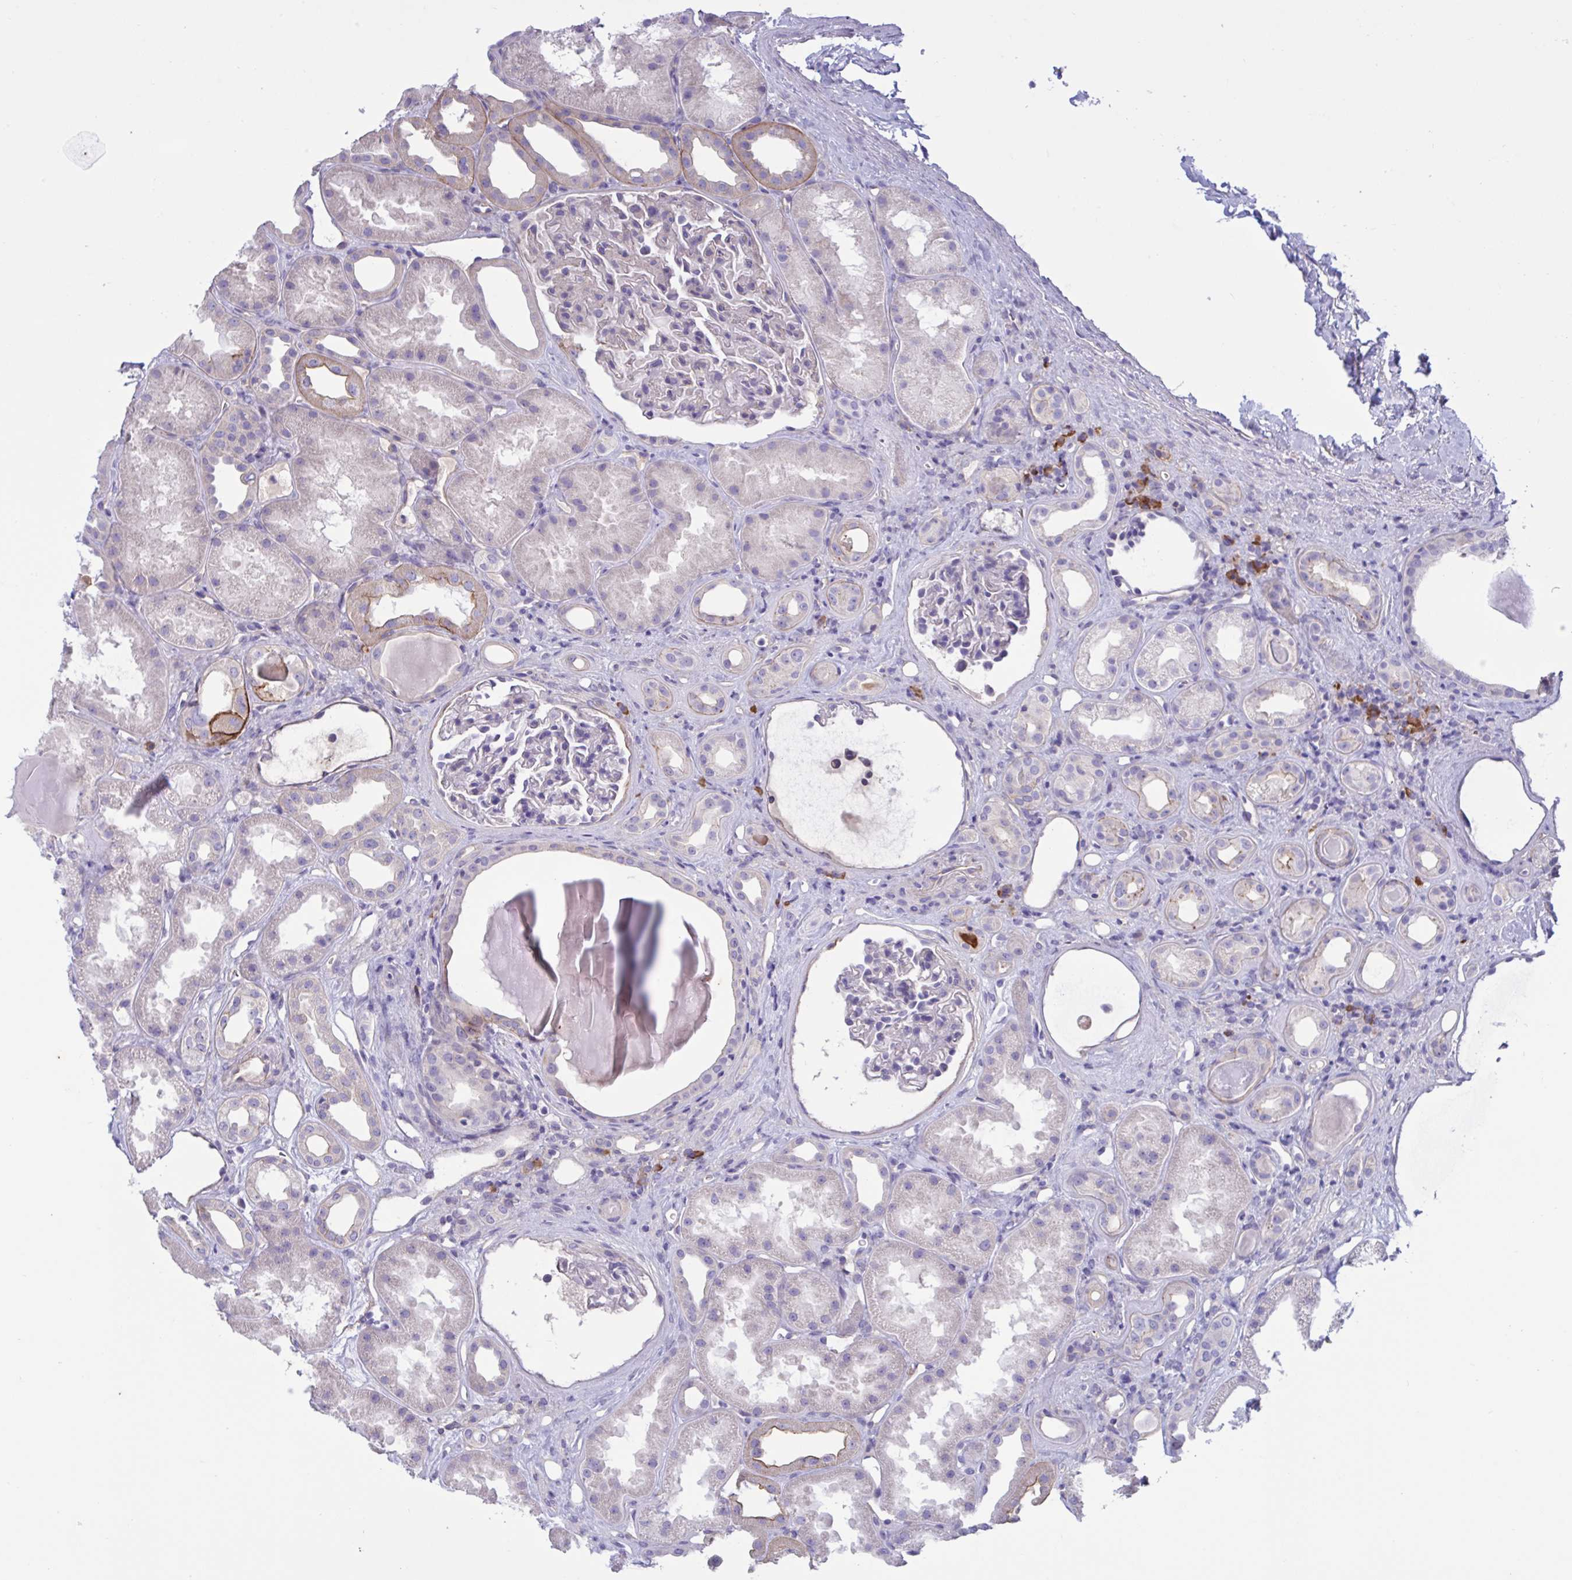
{"staining": {"intensity": "negative", "quantity": "none", "location": "none"}, "tissue": "kidney", "cell_type": "Cells in glomeruli", "image_type": "normal", "snomed": [{"axis": "morphology", "description": "Normal tissue, NOS"}, {"axis": "topography", "description": "Kidney"}], "caption": "This is an immunohistochemistry (IHC) photomicrograph of normal human kidney. There is no expression in cells in glomeruli.", "gene": "SLC66A1", "patient": {"sex": "male", "age": 61}}